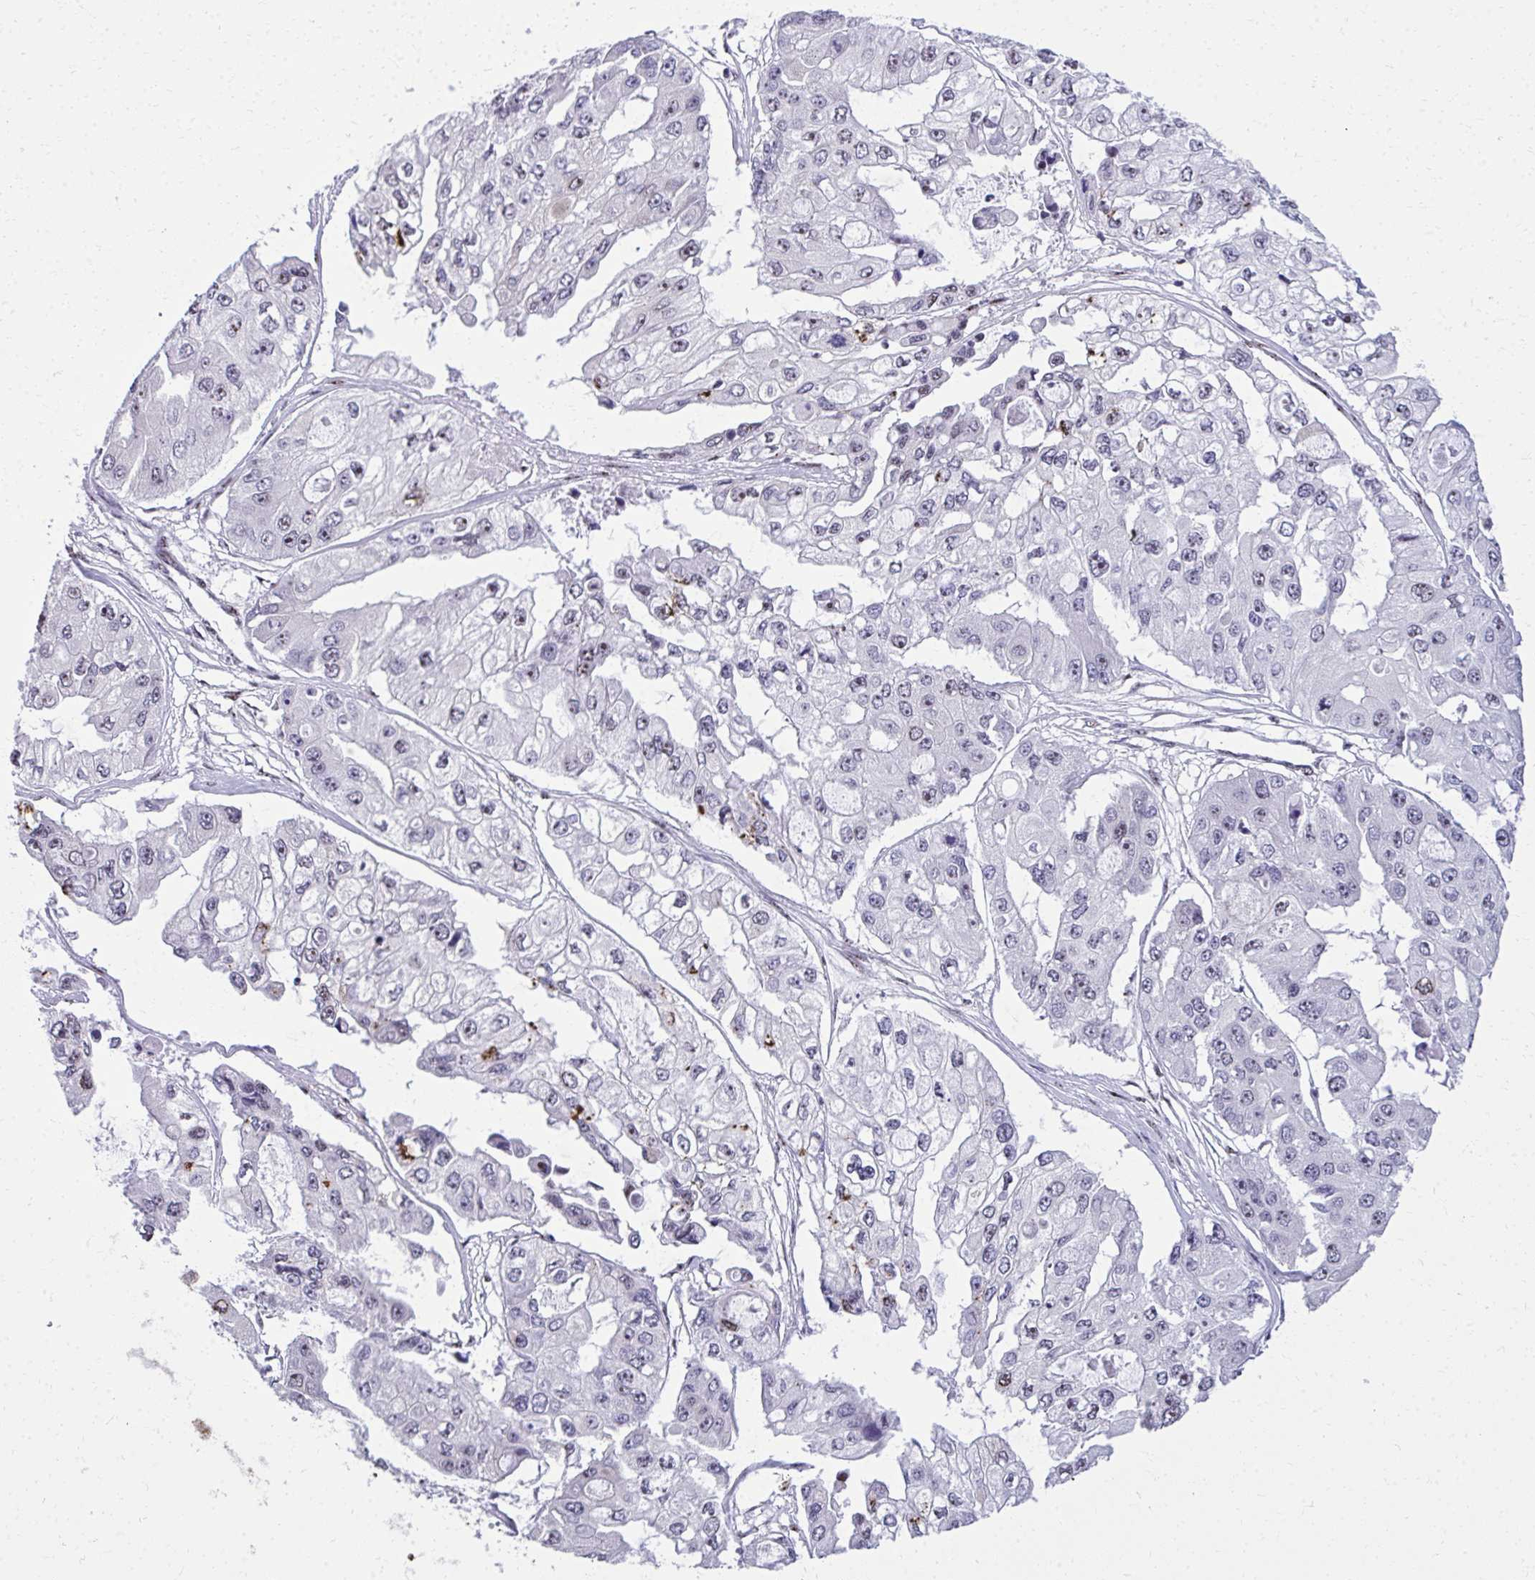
{"staining": {"intensity": "moderate", "quantity": "<25%", "location": "nuclear"}, "tissue": "ovarian cancer", "cell_type": "Tumor cells", "image_type": "cancer", "snomed": [{"axis": "morphology", "description": "Cystadenocarcinoma, serous, NOS"}, {"axis": "topography", "description": "Ovary"}], "caption": "Ovarian serous cystadenocarcinoma stained with a protein marker demonstrates moderate staining in tumor cells.", "gene": "PELP1", "patient": {"sex": "female", "age": 56}}